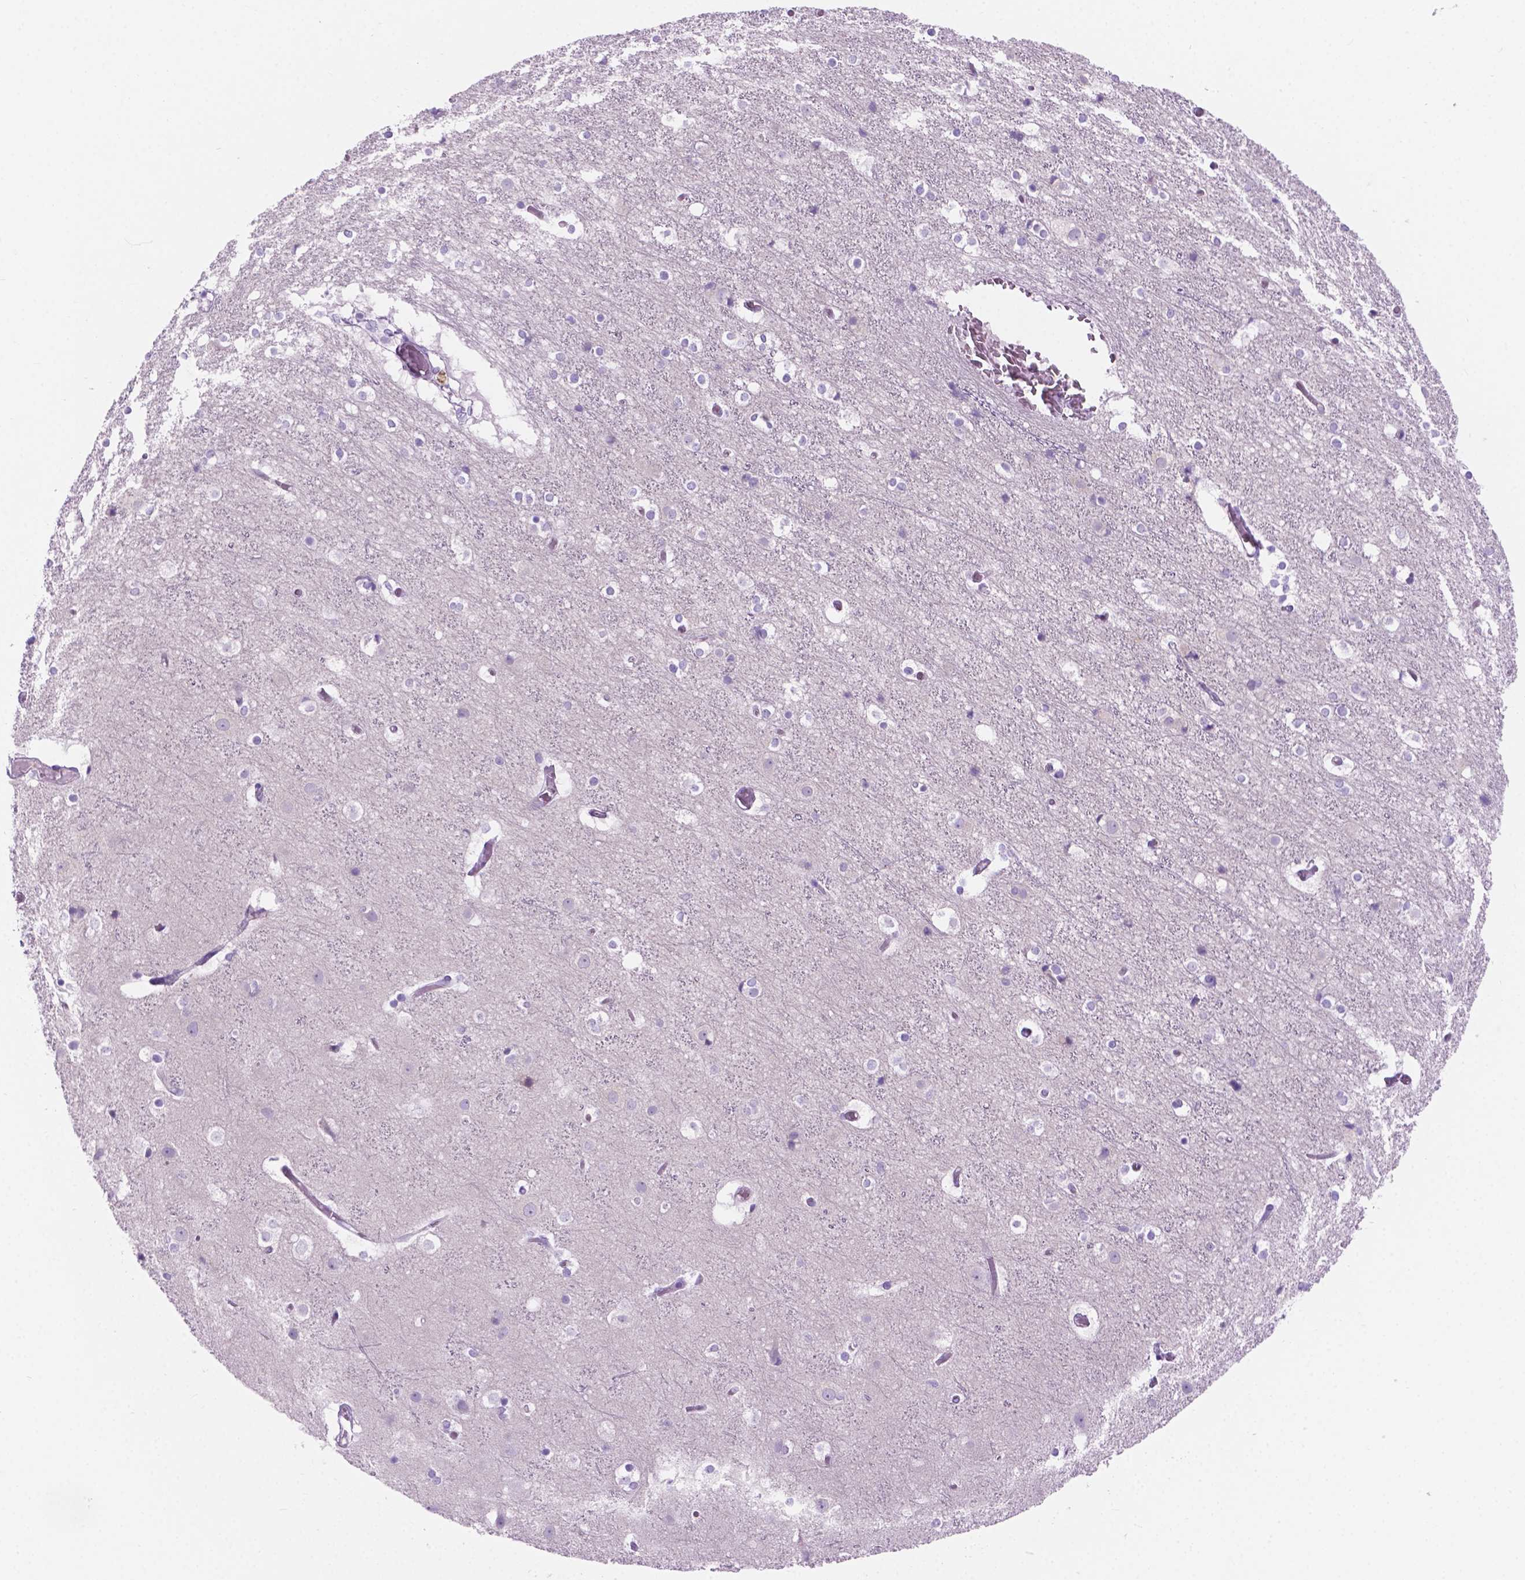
{"staining": {"intensity": "negative", "quantity": "none", "location": "none"}, "tissue": "cerebral cortex", "cell_type": "Endothelial cells", "image_type": "normal", "snomed": [{"axis": "morphology", "description": "Normal tissue, NOS"}, {"axis": "topography", "description": "Cerebral cortex"}], "caption": "A histopathology image of cerebral cortex stained for a protein displays no brown staining in endothelial cells.", "gene": "GRIN2B", "patient": {"sex": "female", "age": 52}}